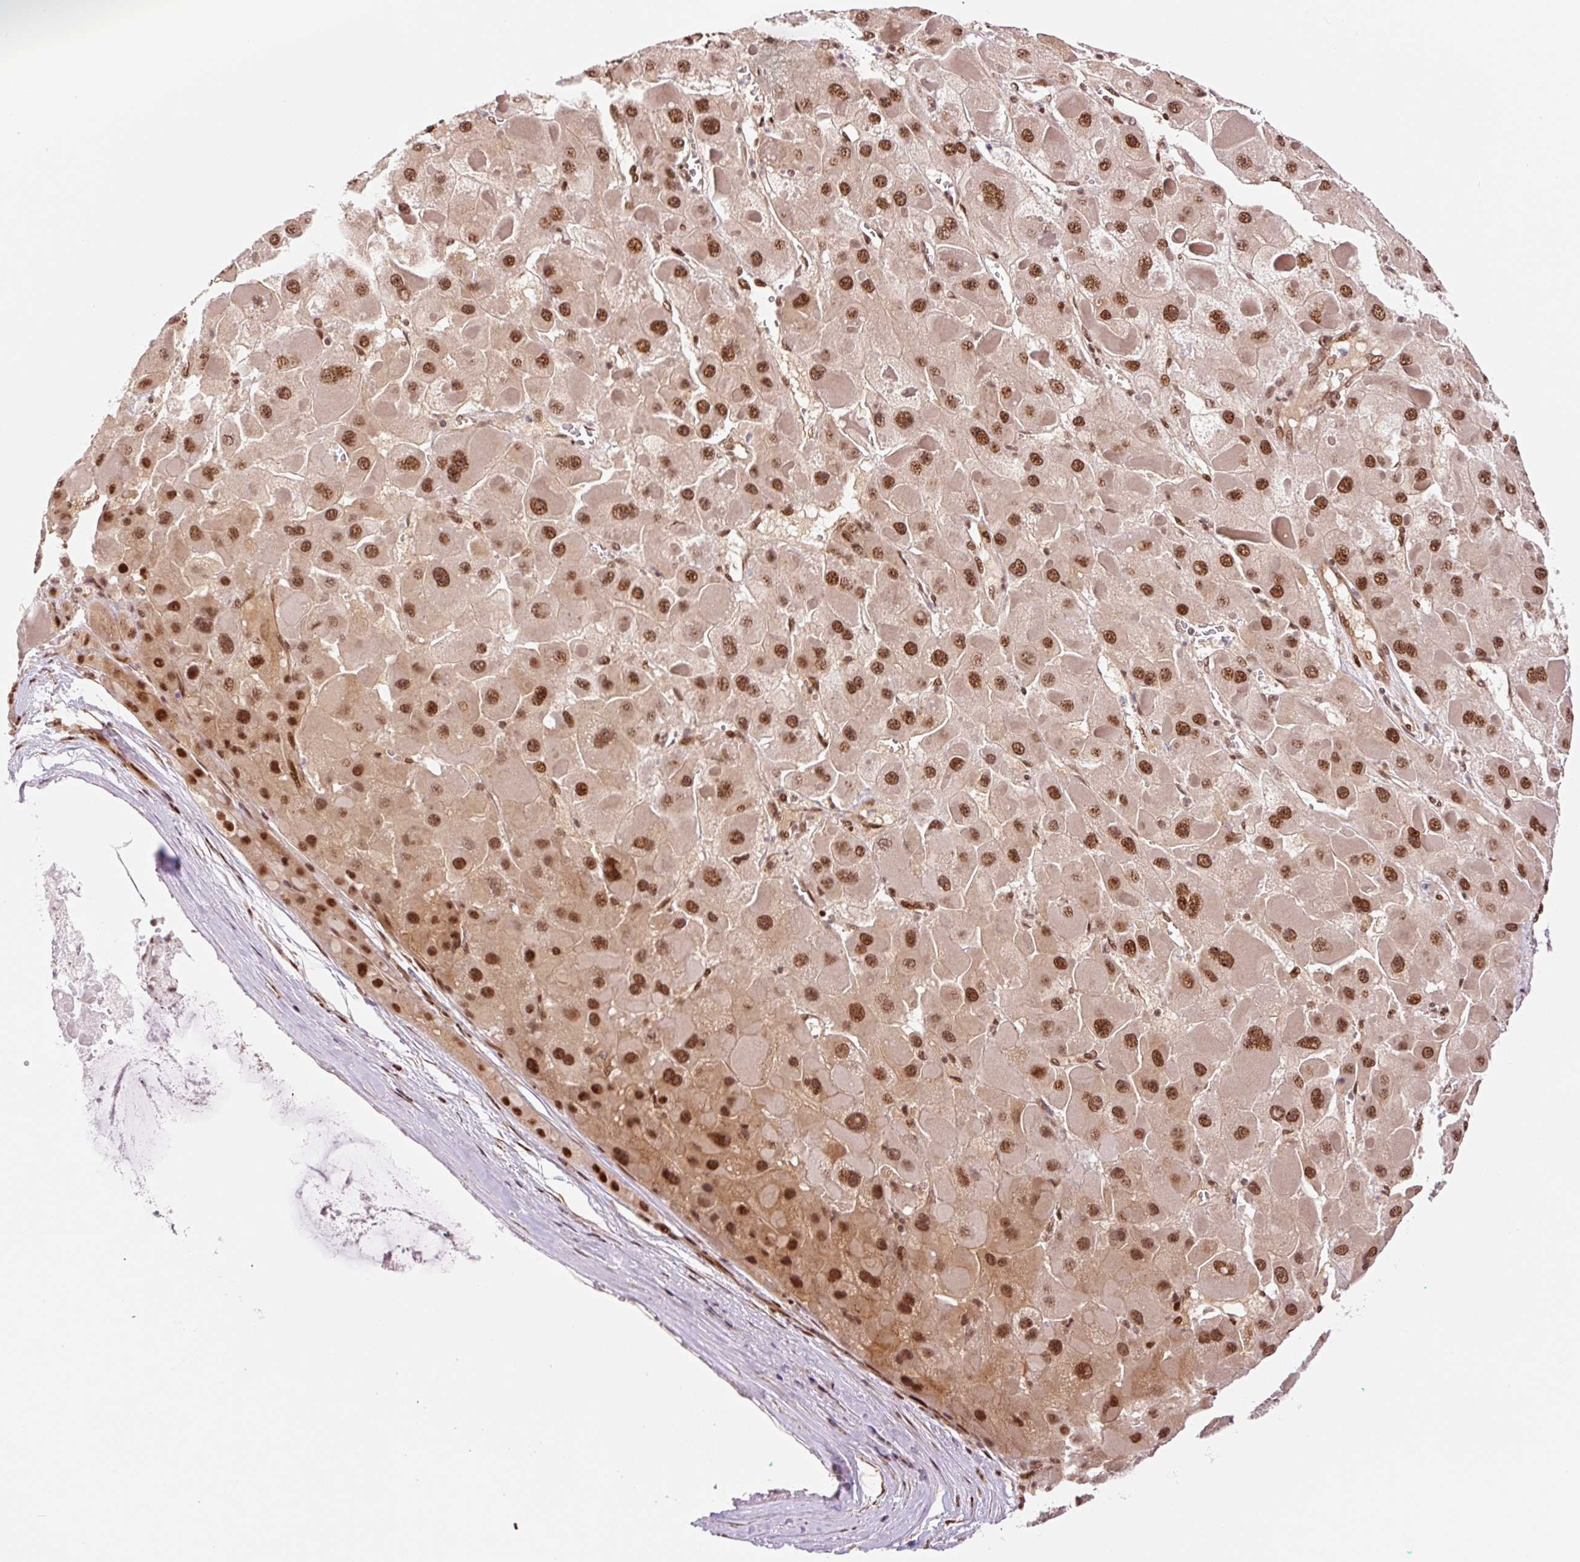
{"staining": {"intensity": "strong", "quantity": ">75%", "location": "nuclear"}, "tissue": "liver cancer", "cell_type": "Tumor cells", "image_type": "cancer", "snomed": [{"axis": "morphology", "description": "Carcinoma, Hepatocellular, NOS"}, {"axis": "topography", "description": "Liver"}], "caption": "A brown stain labels strong nuclear positivity of a protein in liver cancer (hepatocellular carcinoma) tumor cells. (DAB = brown stain, brightfield microscopy at high magnification).", "gene": "INTS8", "patient": {"sex": "female", "age": 73}}